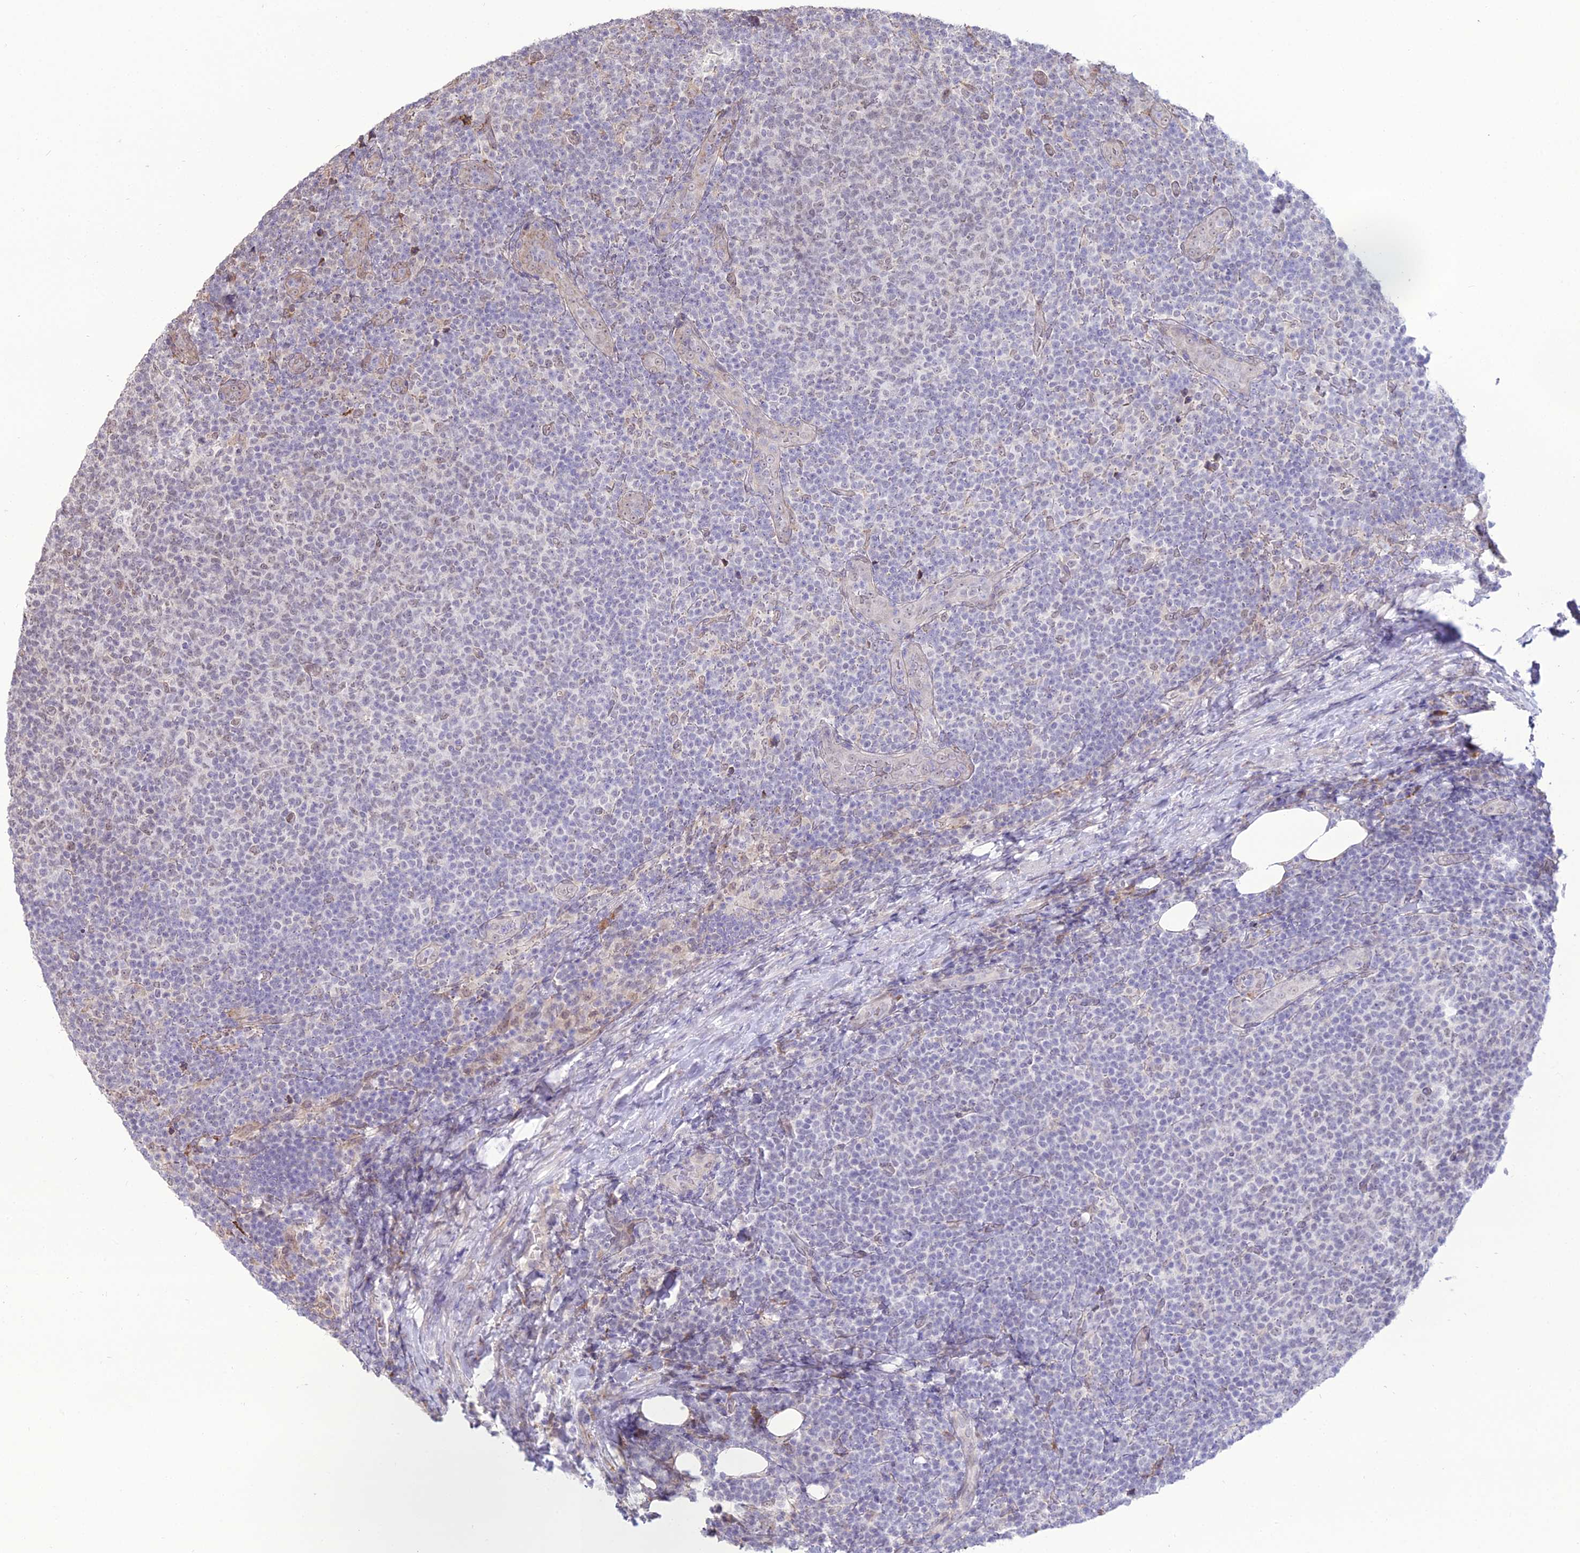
{"staining": {"intensity": "negative", "quantity": "none", "location": "none"}, "tissue": "lymphoma", "cell_type": "Tumor cells", "image_type": "cancer", "snomed": [{"axis": "morphology", "description": "Malignant lymphoma, non-Hodgkin's type, Low grade"}, {"axis": "topography", "description": "Lymph node"}], "caption": "Tumor cells show no significant staining in lymphoma. (Immunohistochemistry (ihc), brightfield microscopy, high magnification).", "gene": "TROAP", "patient": {"sex": "male", "age": 66}}